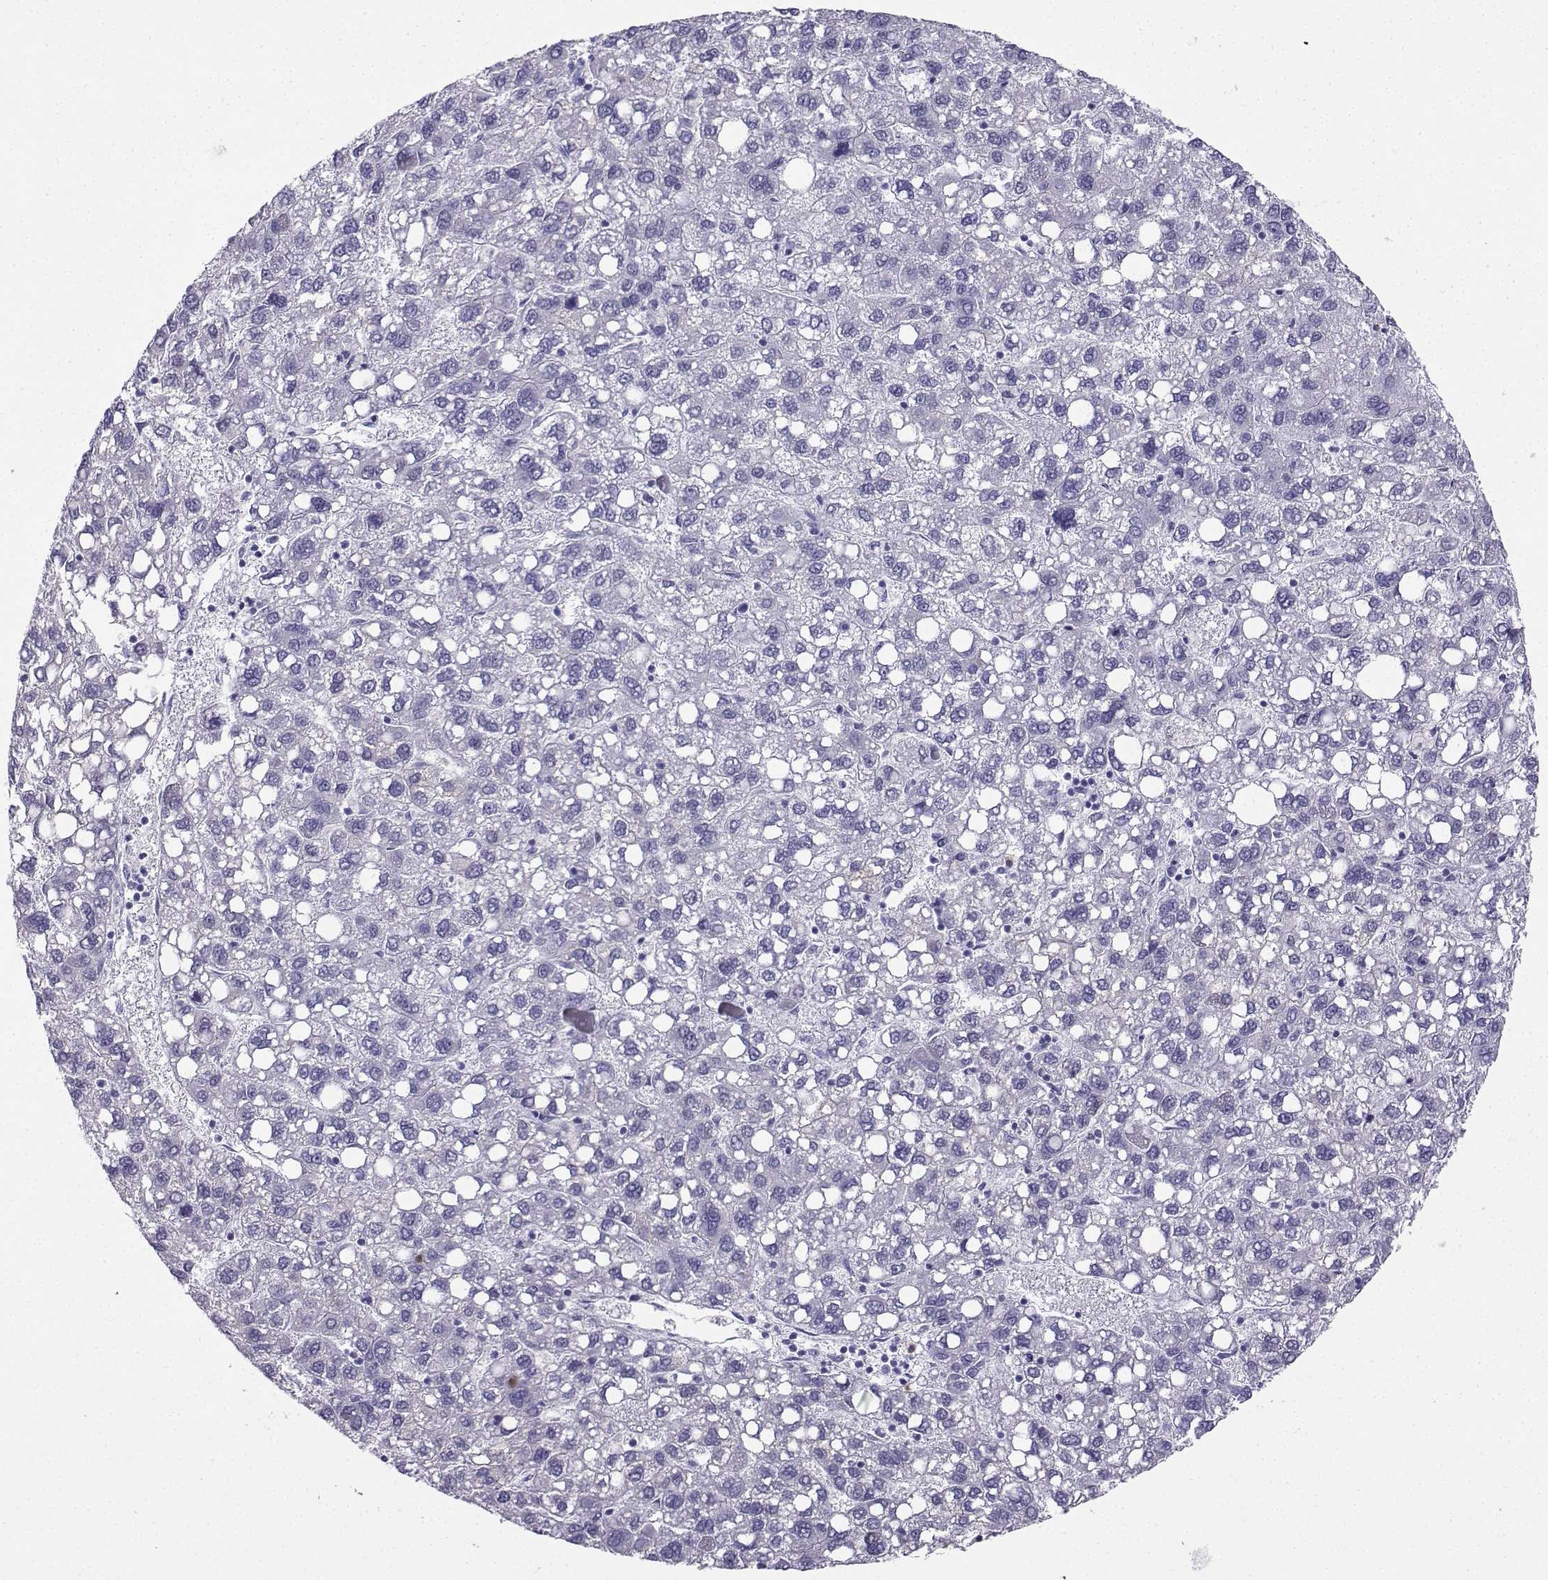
{"staining": {"intensity": "negative", "quantity": "none", "location": "none"}, "tissue": "liver cancer", "cell_type": "Tumor cells", "image_type": "cancer", "snomed": [{"axis": "morphology", "description": "Carcinoma, Hepatocellular, NOS"}, {"axis": "topography", "description": "Liver"}], "caption": "The micrograph reveals no significant expression in tumor cells of liver cancer.", "gene": "SLC18A2", "patient": {"sex": "female", "age": 82}}